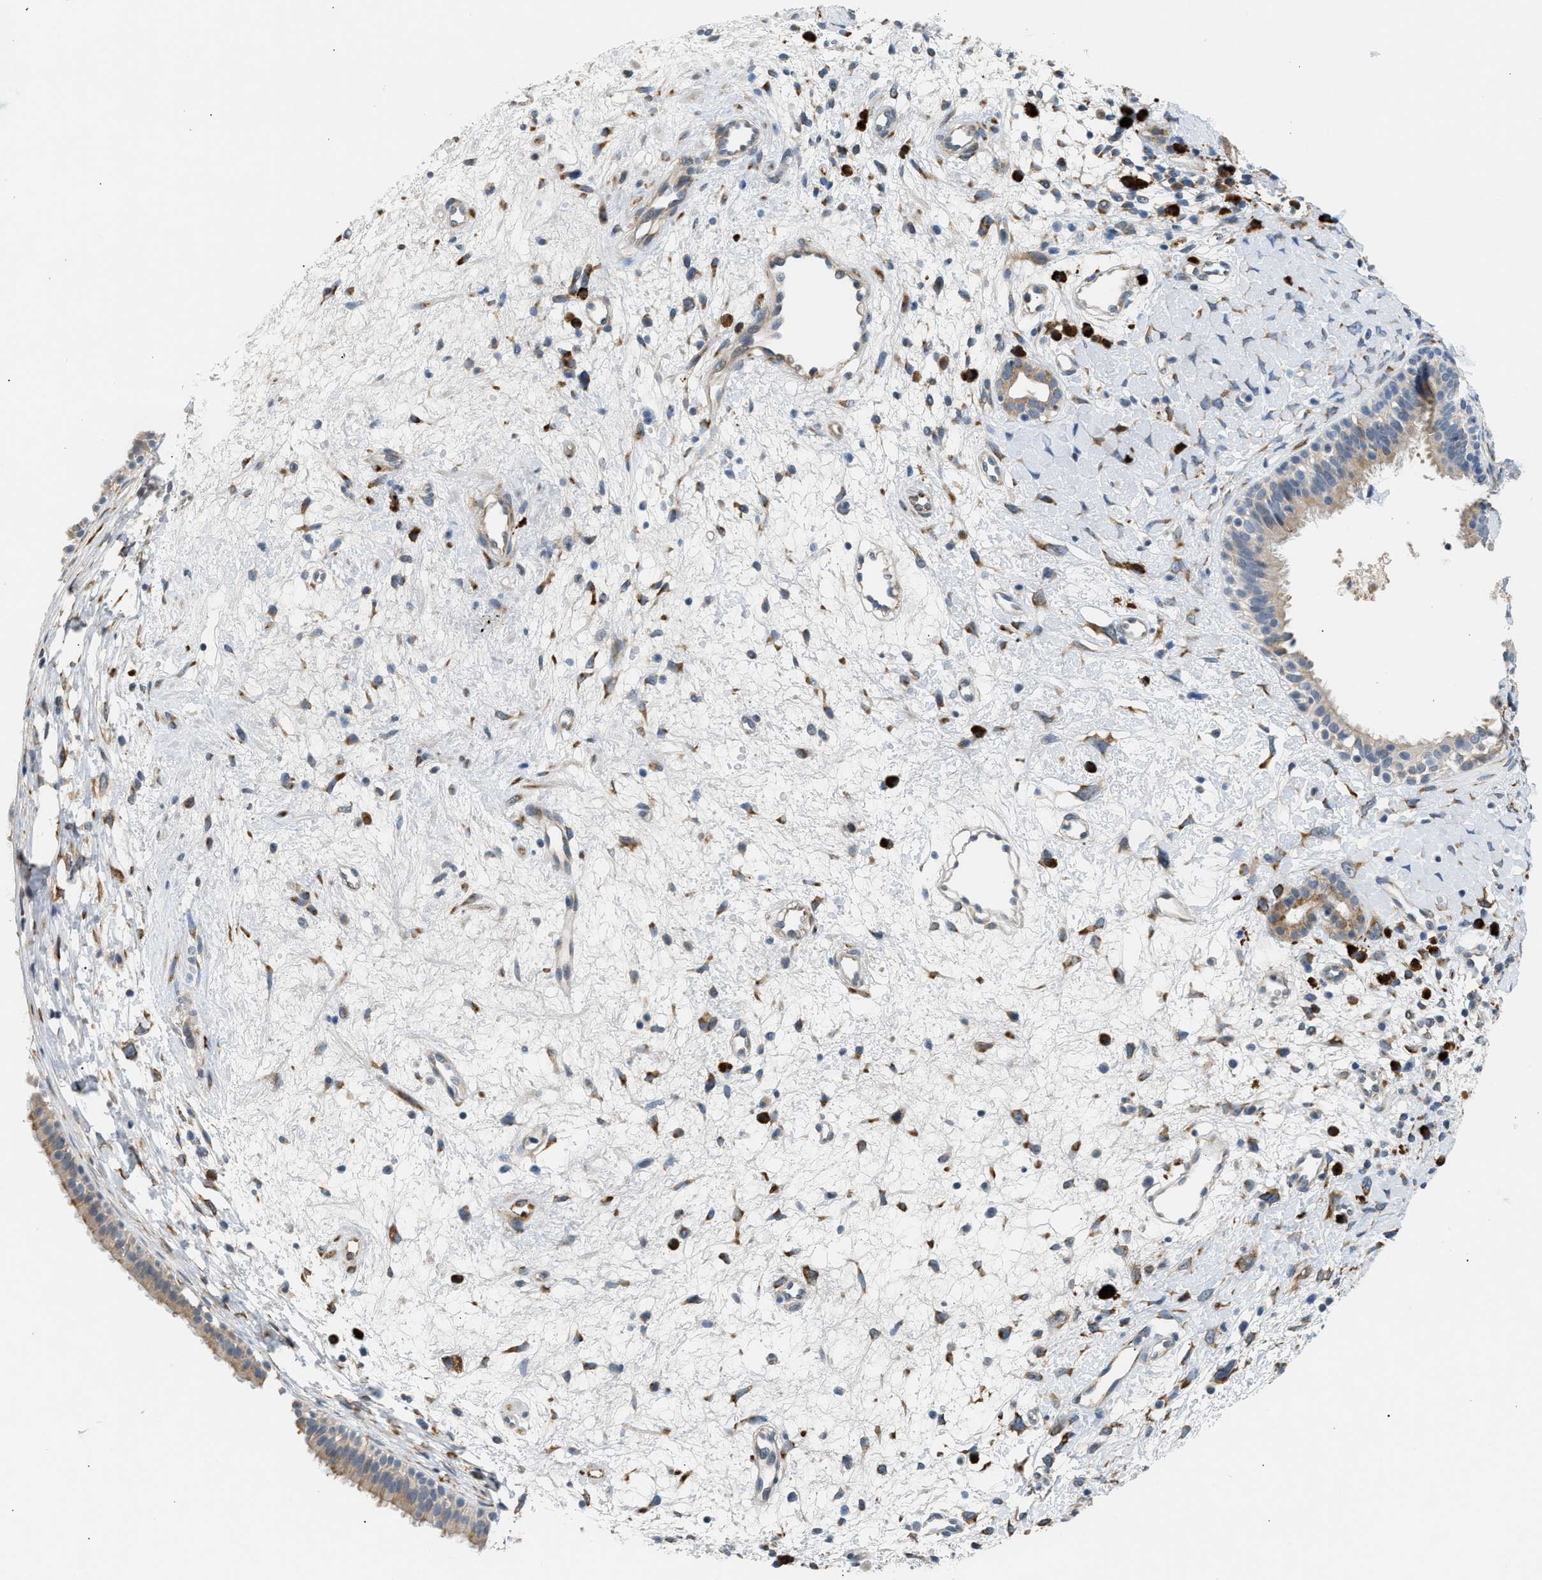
{"staining": {"intensity": "moderate", "quantity": "25%-75%", "location": "cytoplasmic/membranous"}, "tissue": "nasopharynx", "cell_type": "Respiratory epithelial cells", "image_type": "normal", "snomed": [{"axis": "morphology", "description": "Normal tissue, NOS"}, {"axis": "topography", "description": "Nasopharynx"}], "caption": "This is a photomicrograph of immunohistochemistry staining of unremarkable nasopharynx, which shows moderate expression in the cytoplasmic/membranous of respiratory epithelial cells.", "gene": "KCNC2", "patient": {"sex": "male", "age": 22}}